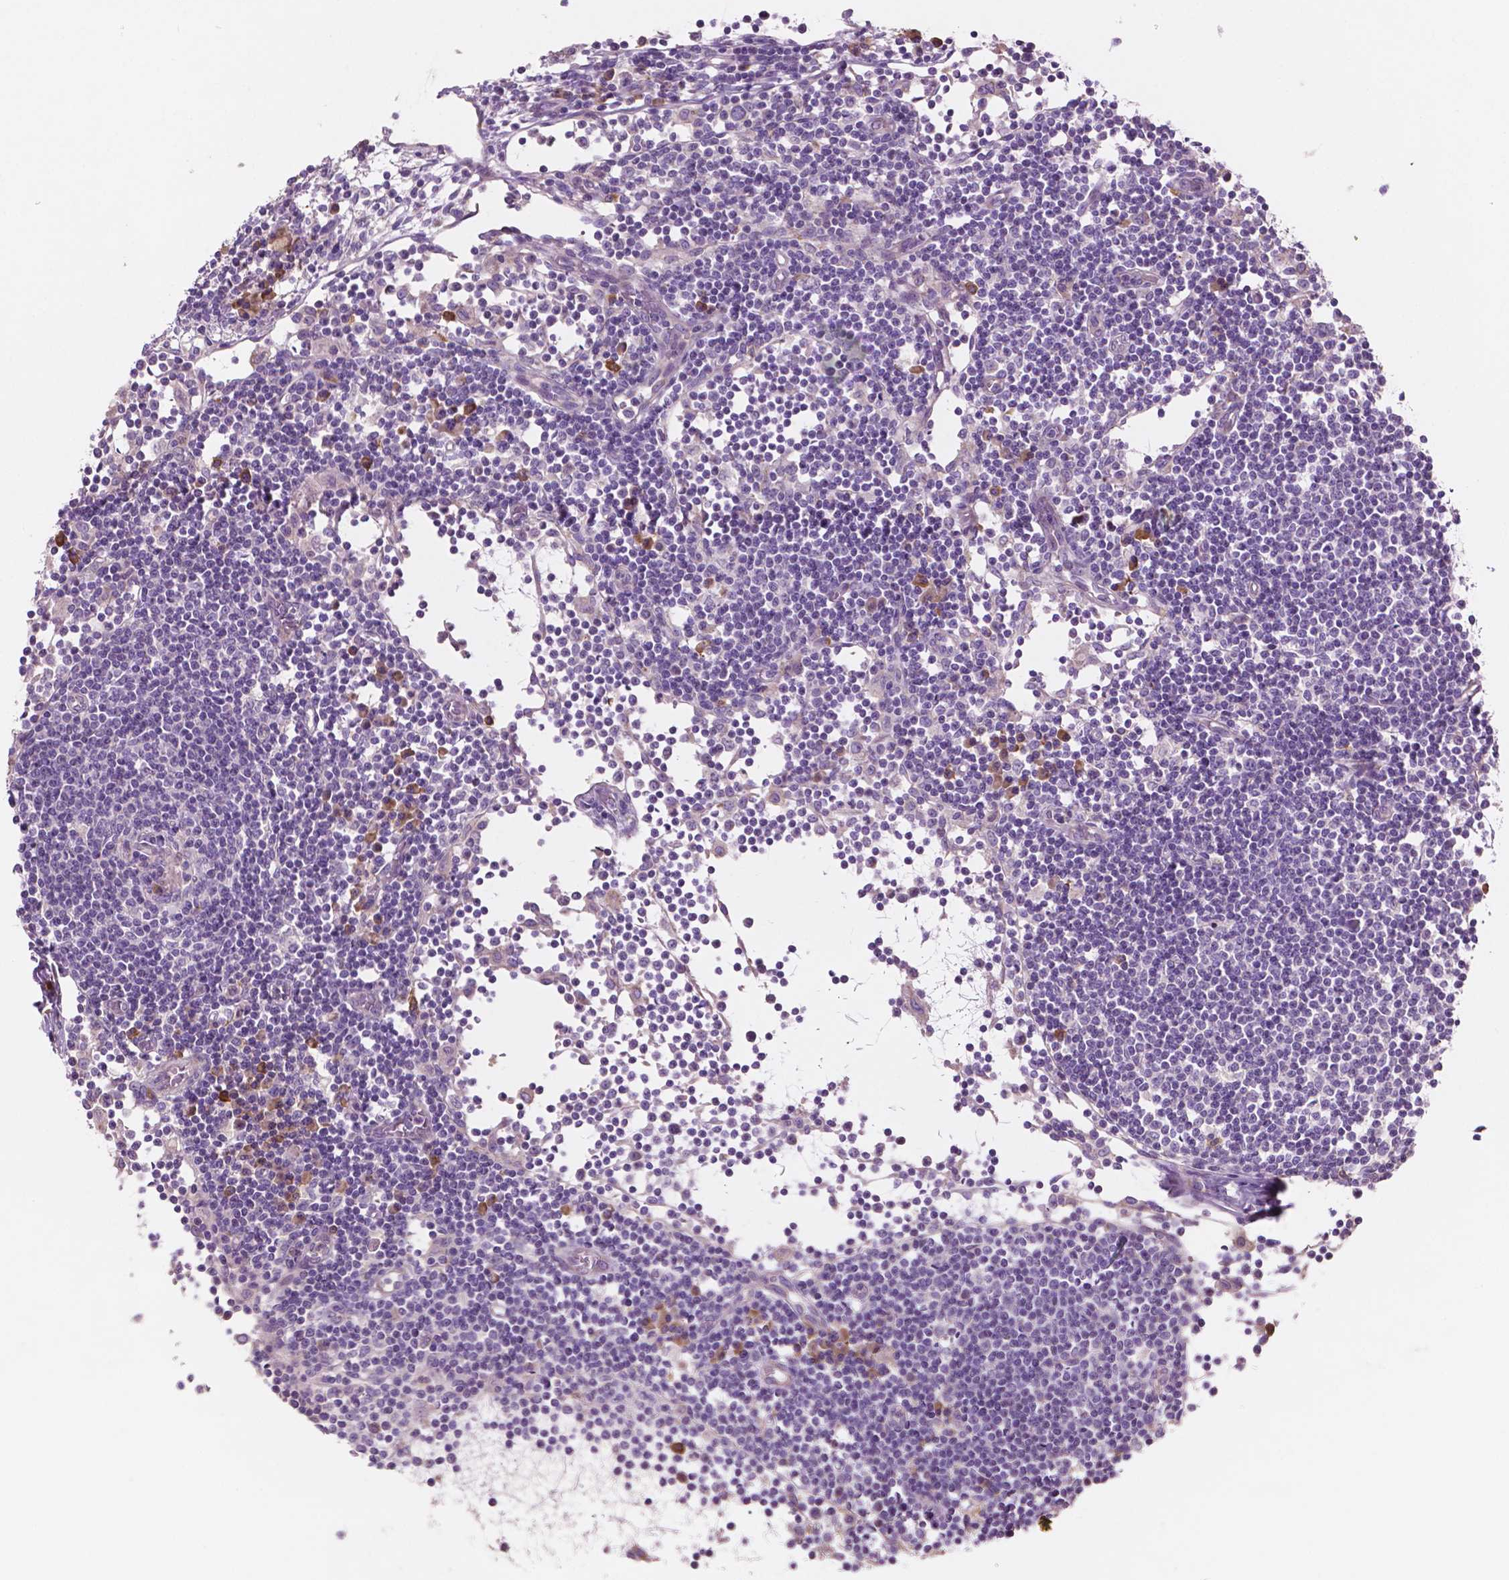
{"staining": {"intensity": "strong", "quantity": "<25%", "location": "cytoplasmic/membranous,nuclear"}, "tissue": "lymph node", "cell_type": "Germinal center cells", "image_type": "normal", "snomed": [{"axis": "morphology", "description": "Normal tissue, NOS"}, {"axis": "topography", "description": "Lymph node"}], "caption": "The histopathology image demonstrates staining of benign lymph node, revealing strong cytoplasmic/membranous,nuclear protein expression (brown color) within germinal center cells.", "gene": "LRP1B", "patient": {"sex": "female", "age": 72}}